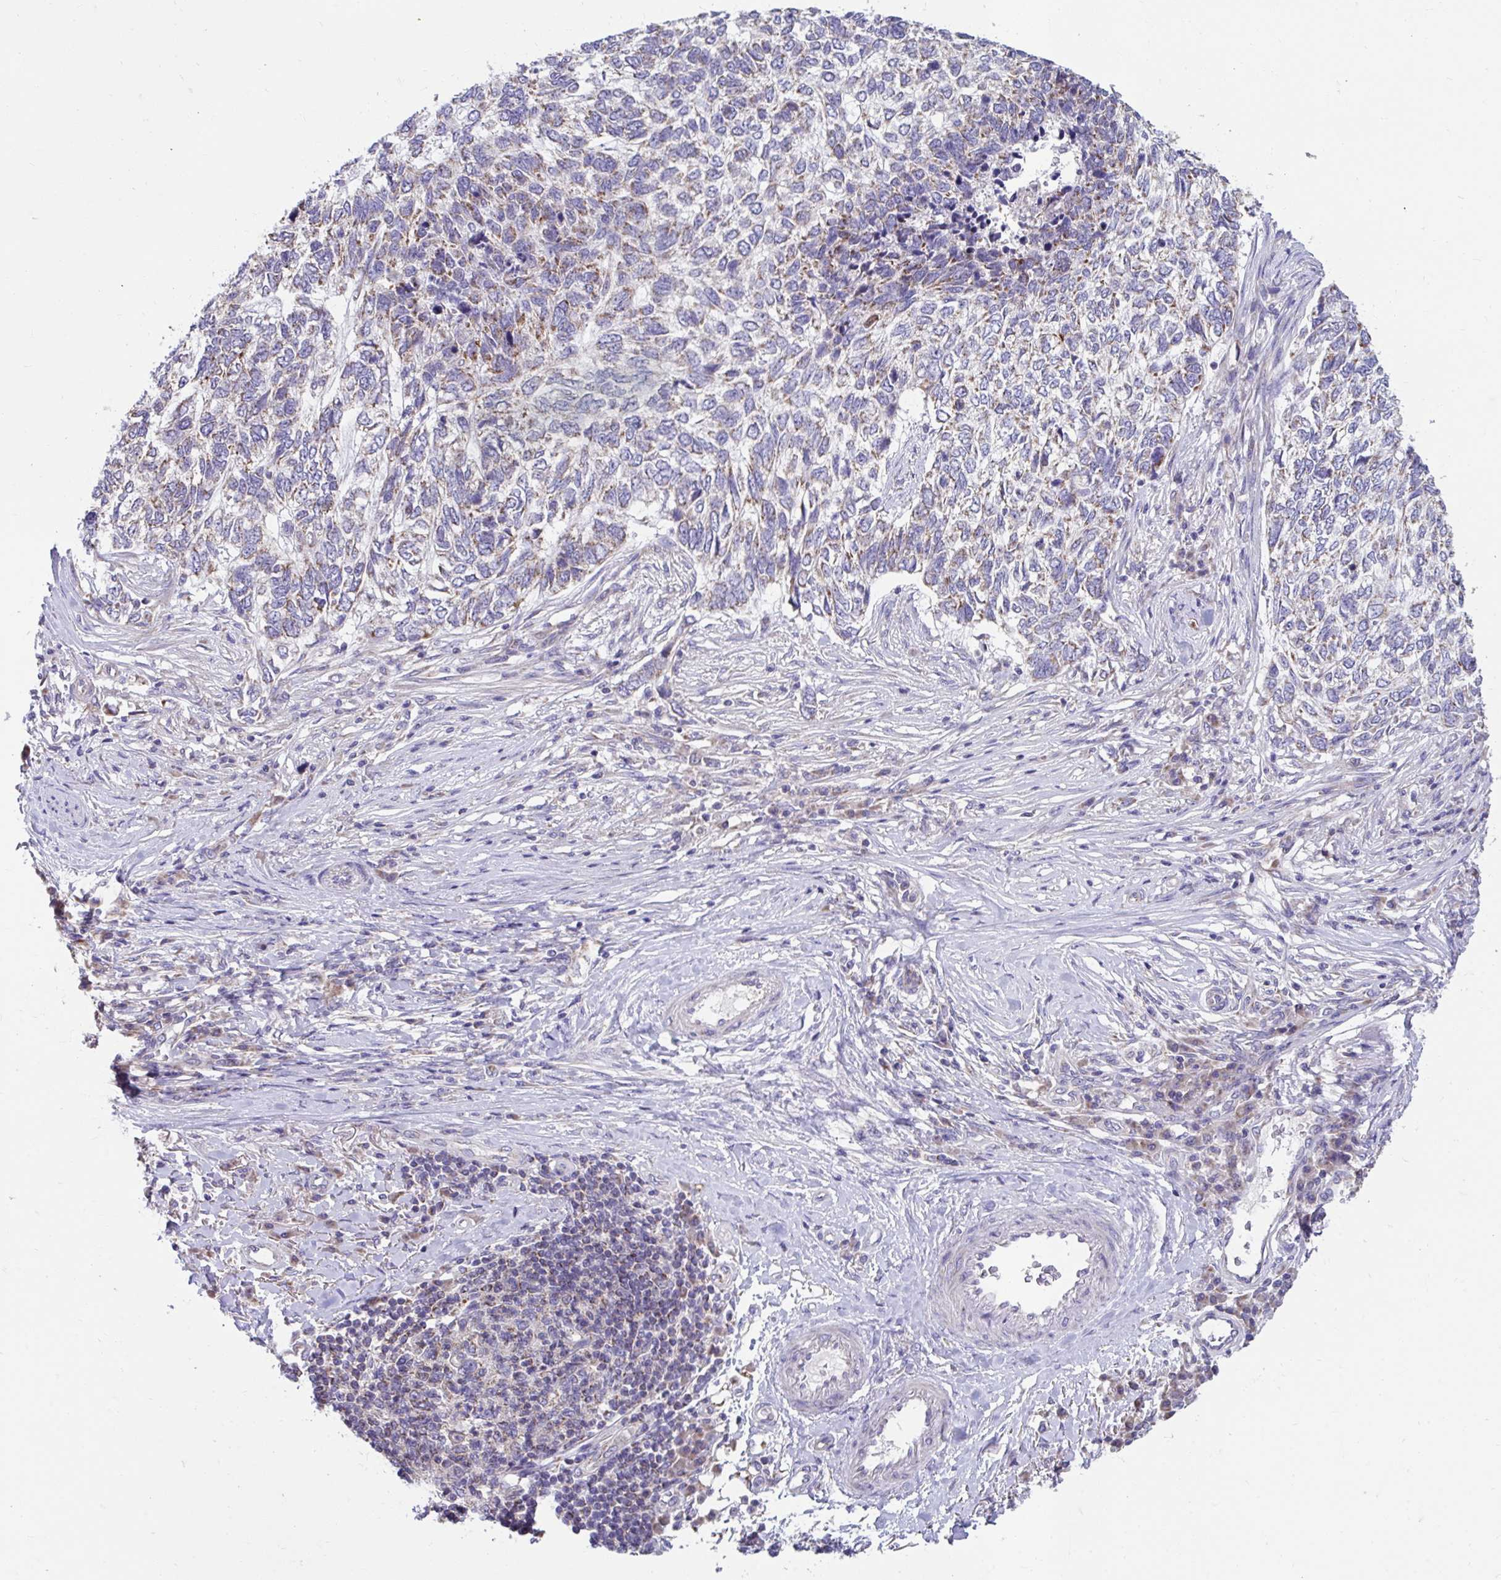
{"staining": {"intensity": "weak", "quantity": "<25%", "location": "cytoplasmic/membranous"}, "tissue": "skin cancer", "cell_type": "Tumor cells", "image_type": "cancer", "snomed": [{"axis": "morphology", "description": "Basal cell carcinoma"}, {"axis": "topography", "description": "Skin"}], "caption": "Tumor cells are negative for brown protein staining in skin basal cell carcinoma.", "gene": "LINGO4", "patient": {"sex": "female", "age": 65}}